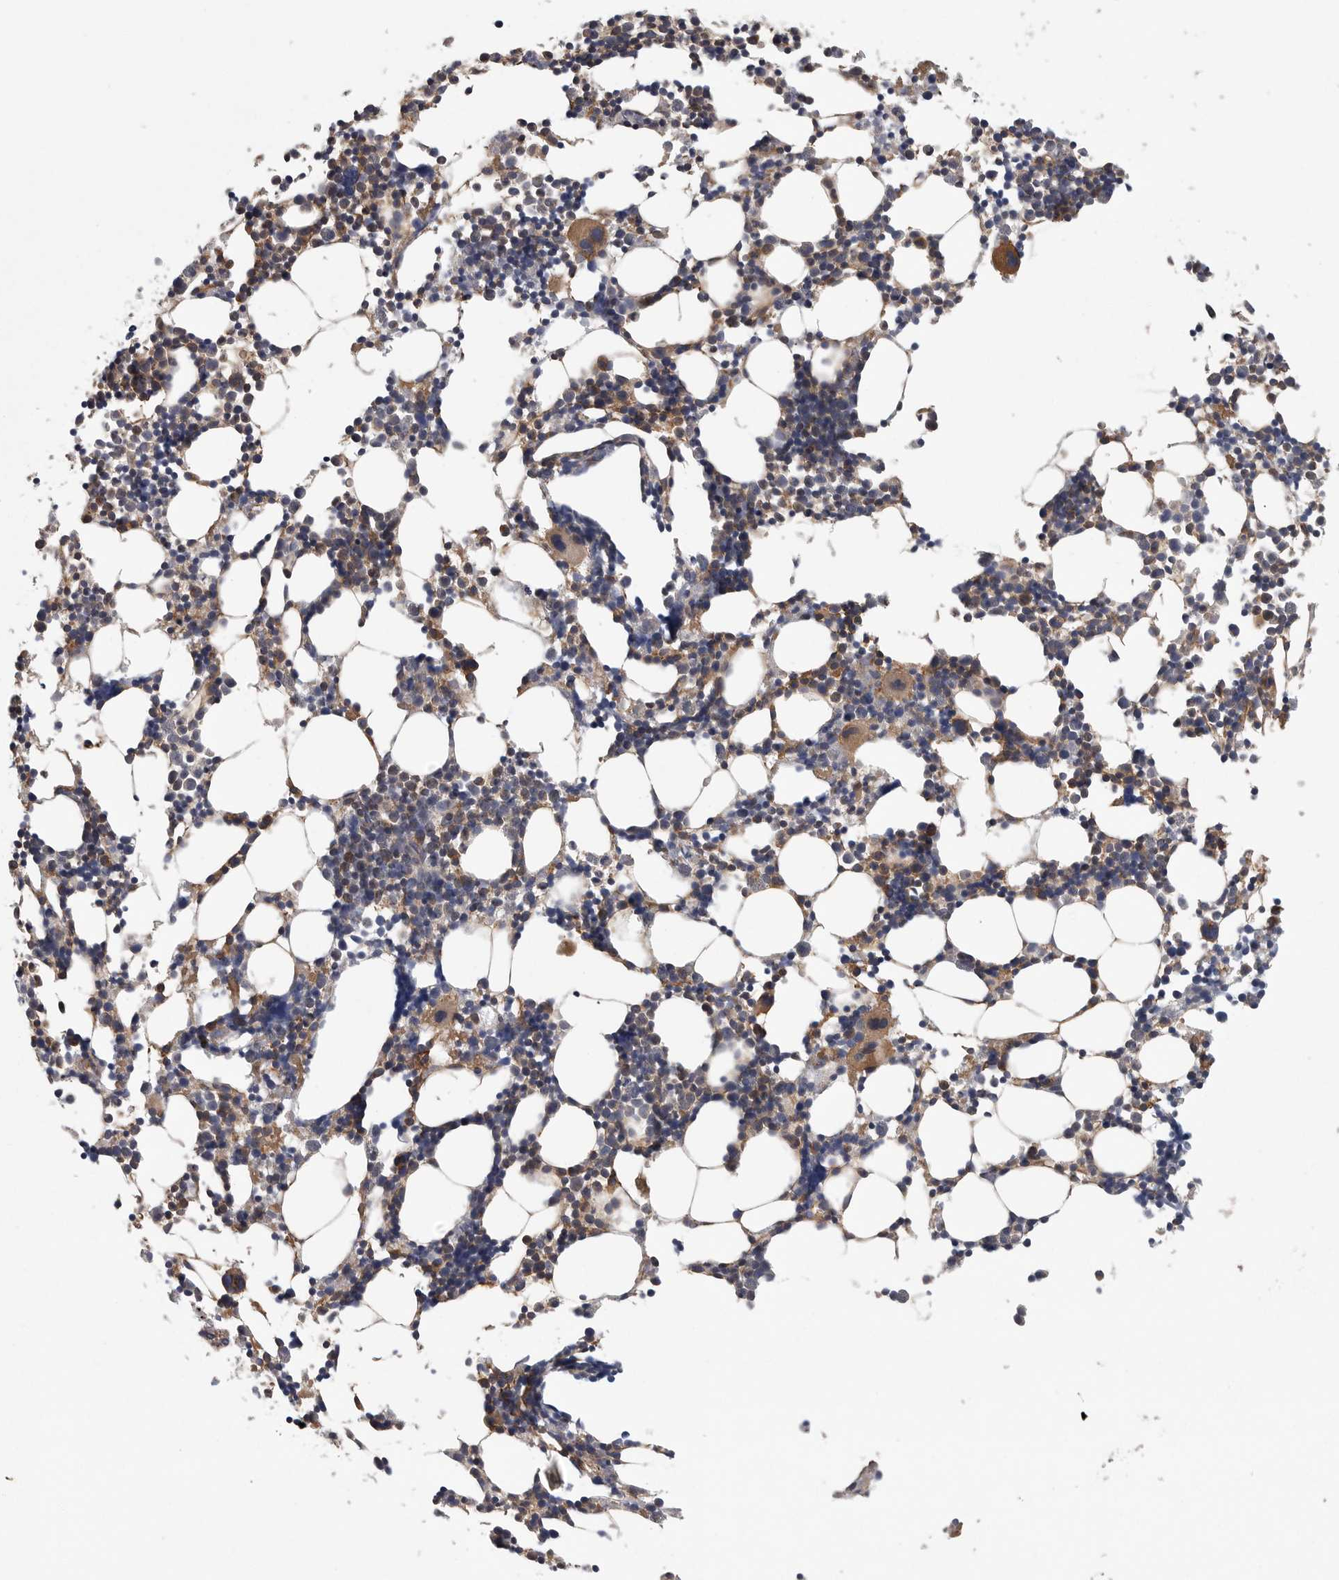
{"staining": {"intensity": "moderate", "quantity": "25%-75%", "location": "cytoplasmic/membranous"}, "tissue": "bone marrow", "cell_type": "Hematopoietic cells", "image_type": "normal", "snomed": [{"axis": "morphology", "description": "Normal tissue, NOS"}, {"axis": "morphology", "description": "Inflammation, NOS"}, {"axis": "topography", "description": "Bone marrow"}], "caption": "A brown stain labels moderate cytoplasmic/membranous staining of a protein in hematopoietic cells of normal bone marrow. (DAB (3,3'-diaminobenzidine) = brown stain, brightfield microscopy at high magnification).", "gene": "OXR1", "patient": {"sex": "male", "age": 21}}